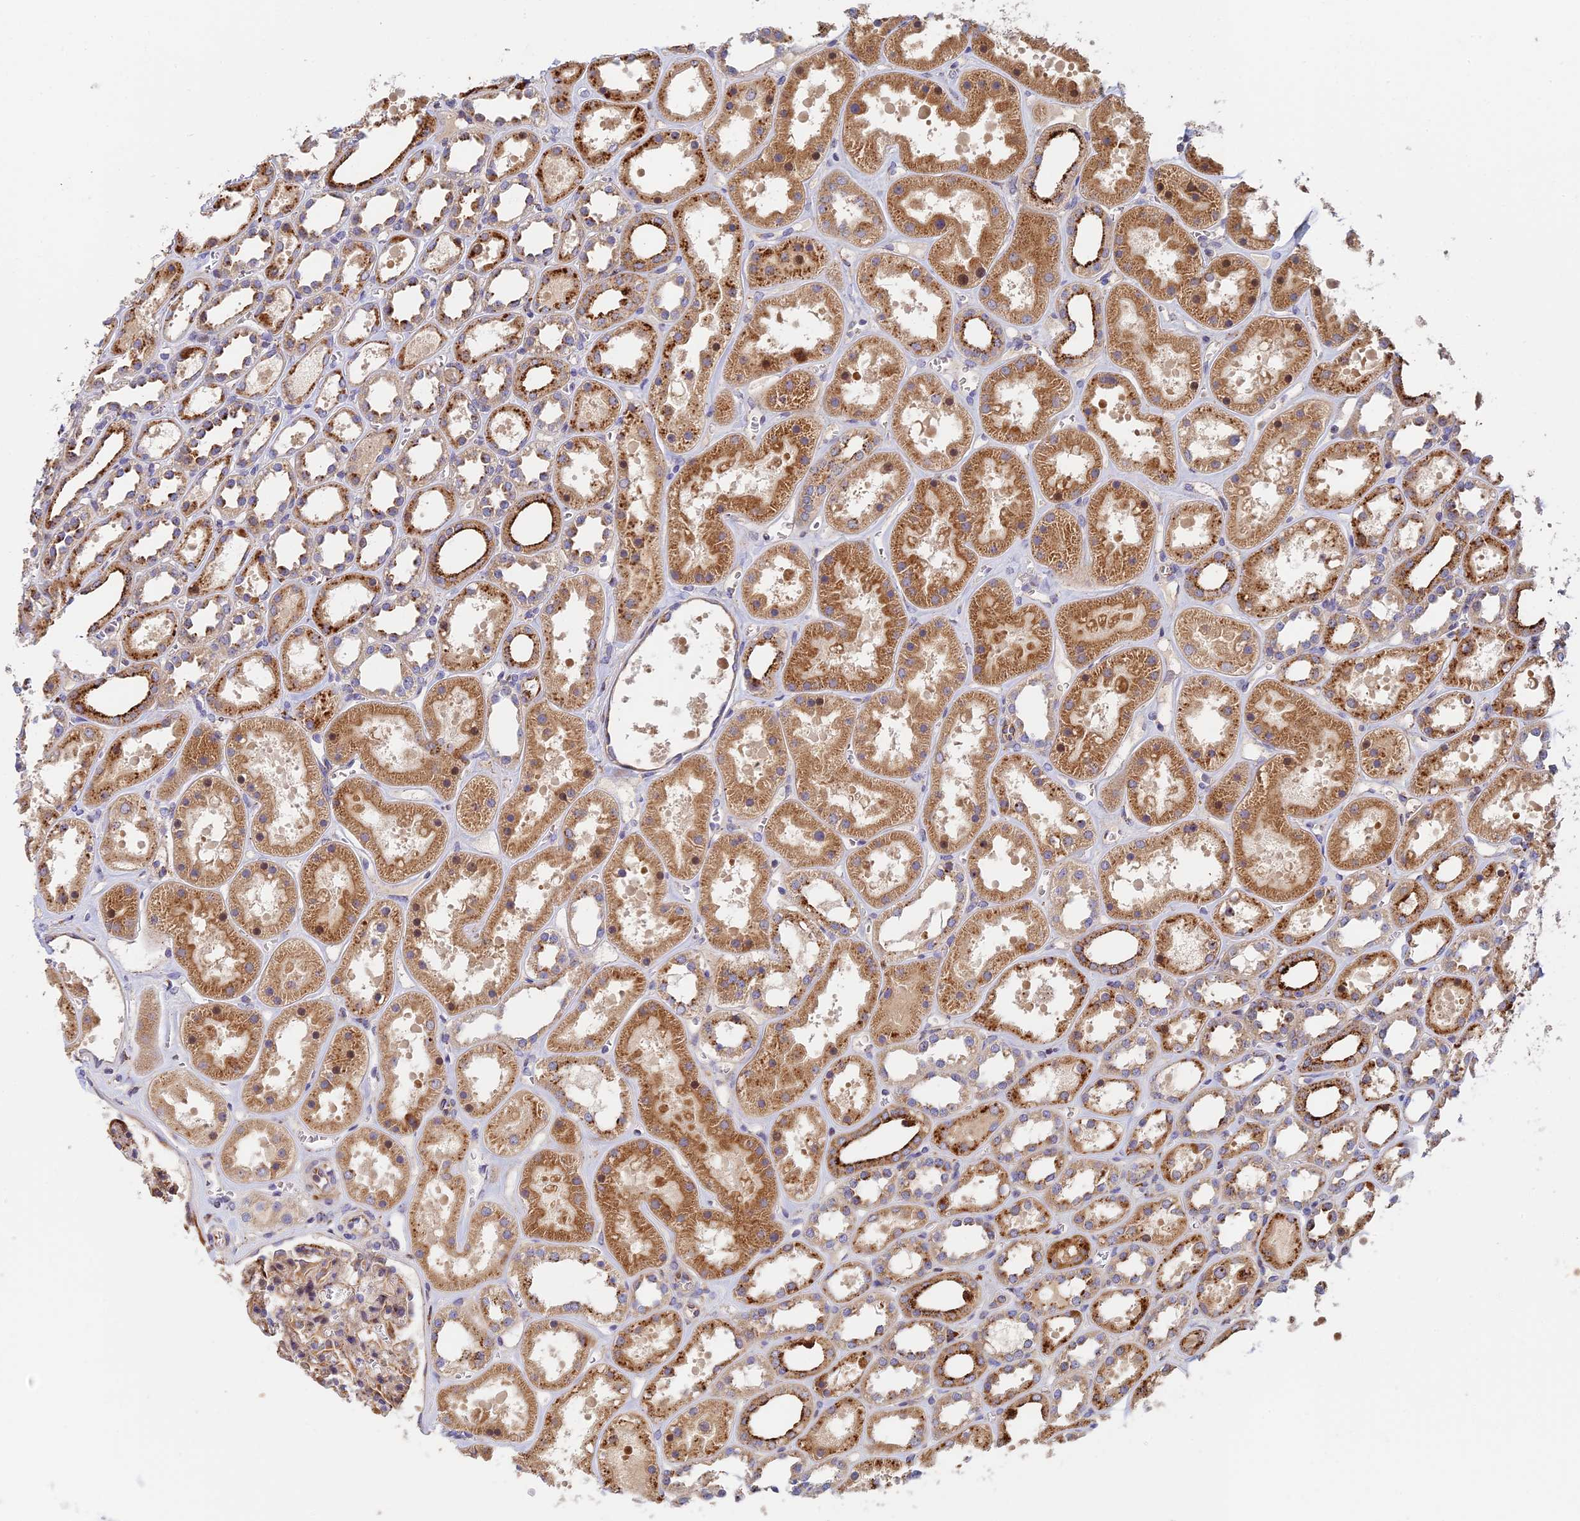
{"staining": {"intensity": "moderate", "quantity": "25%-75%", "location": "cytoplasmic/membranous"}, "tissue": "kidney", "cell_type": "Cells in glomeruli", "image_type": "normal", "snomed": [{"axis": "morphology", "description": "Normal tissue, NOS"}, {"axis": "topography", "description": "Kidney"}], "caption": "High-magnification brightfield microscopy of unremarkable kidney stained with DAB (brown) and counterstained with hematoxylin (blue). cells in glomeruli exhibit moderate cytoplasmic/membranous positivity is seen in approximately25%-75% of cells.", "gene": "PPP2R3C", "patient": {"sex": "female", "age": 41}}